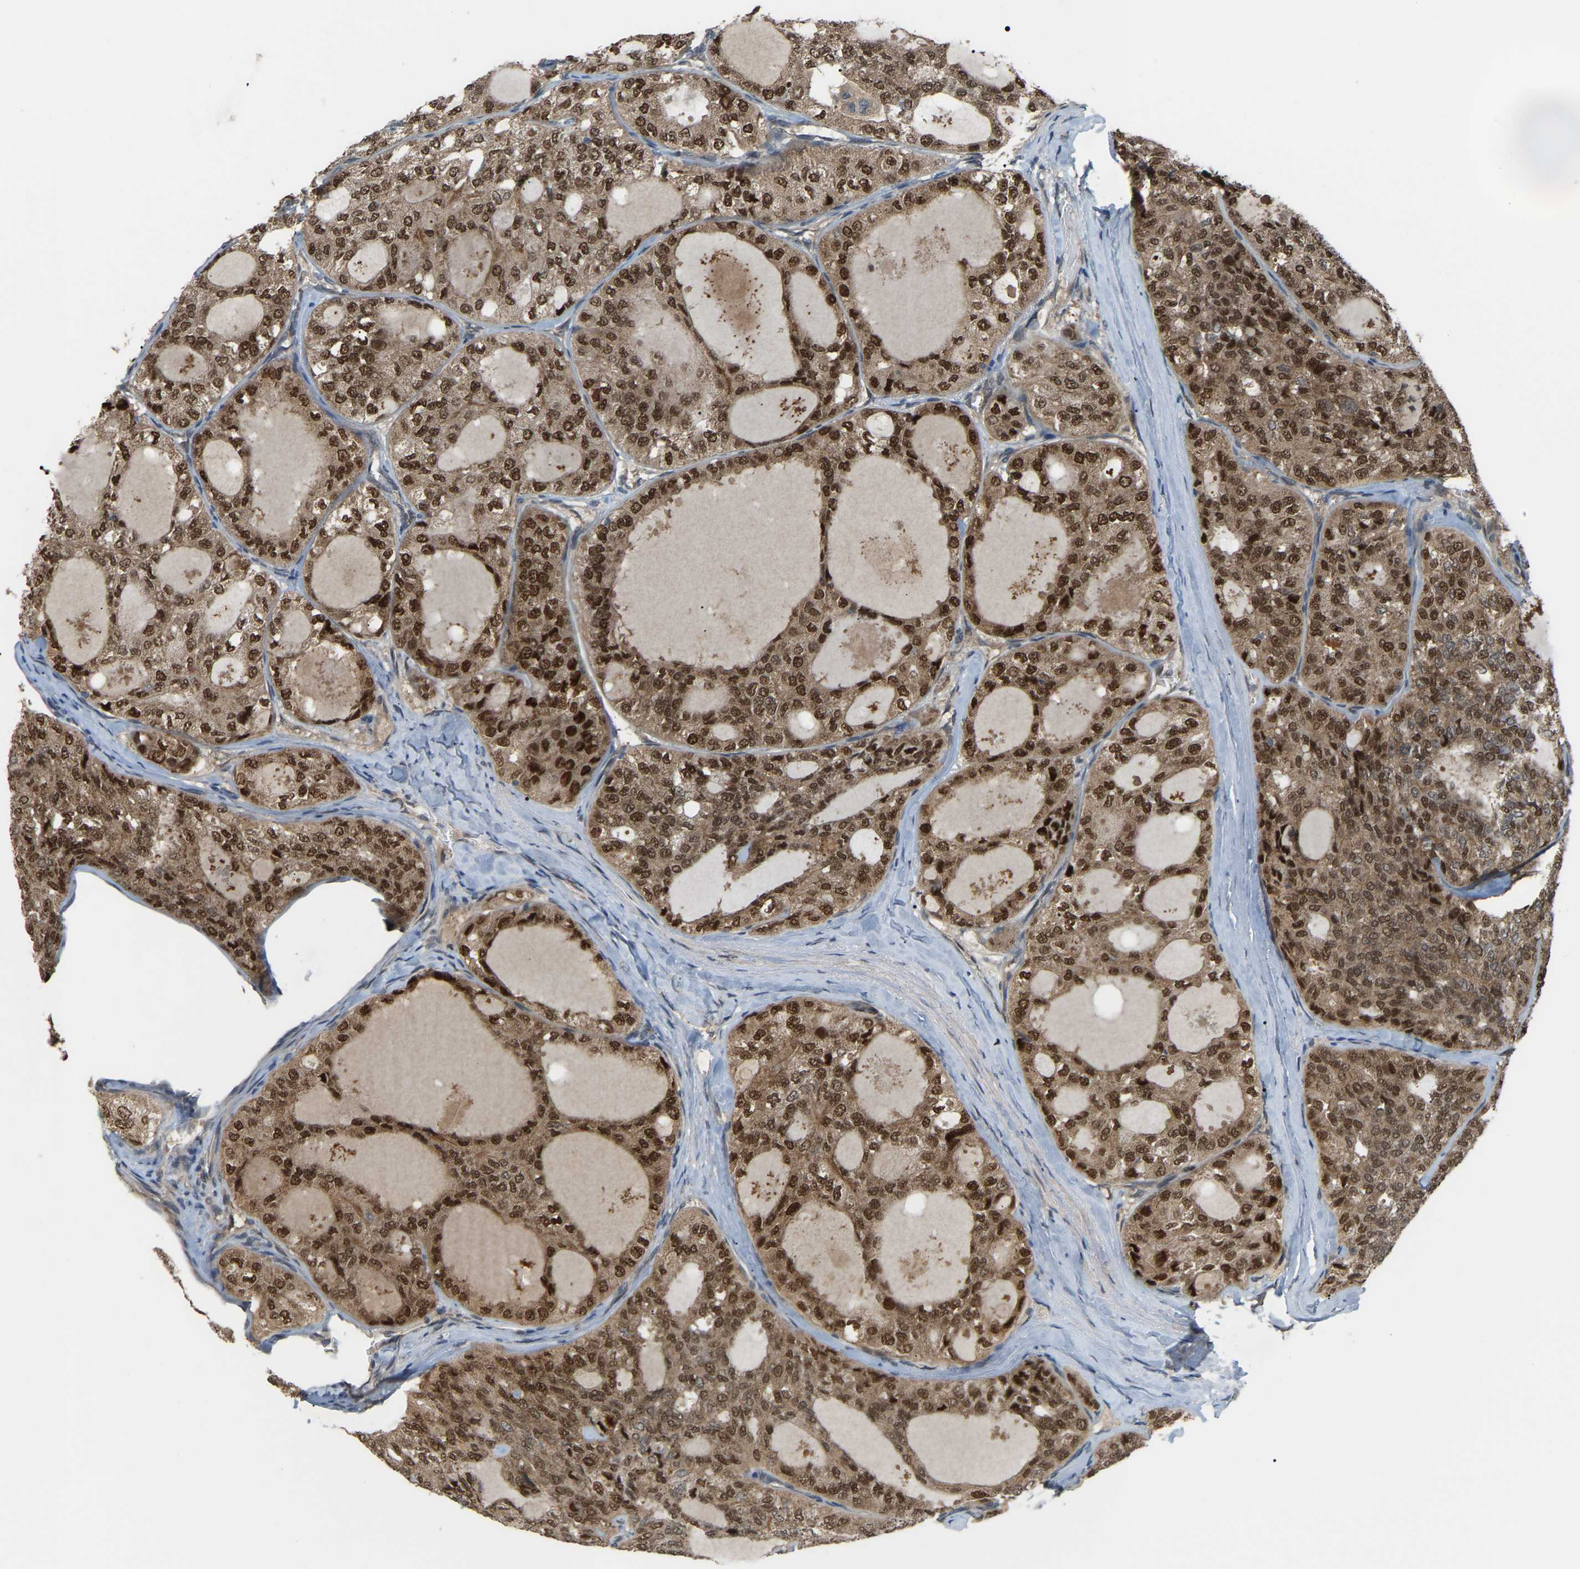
{"staining": {"intensity": "moderate", "quantity": ">75%", "location": "cytoplasmic/membranous,nuclear"}, "tissue": "thyroid cancer", "cell_type": "Tumor cells", "image_type": "cancer", "snomed": [{"axis": "morphology", "description": "Follicular adenoma carcinoma, NOS"}, {"axis": "topography", "description": "Thyroid gland"}], "caption": "A histopathology image showing moderate cytoplasmic/membranous and nuclear expression in approximately >75% of tumor cells in follicular adenoma carcinoma (thyroid), as visualized by brown immunohistochemical staining.", "gene": "CROT", "patient": {"sex": "male", "age": 75}}